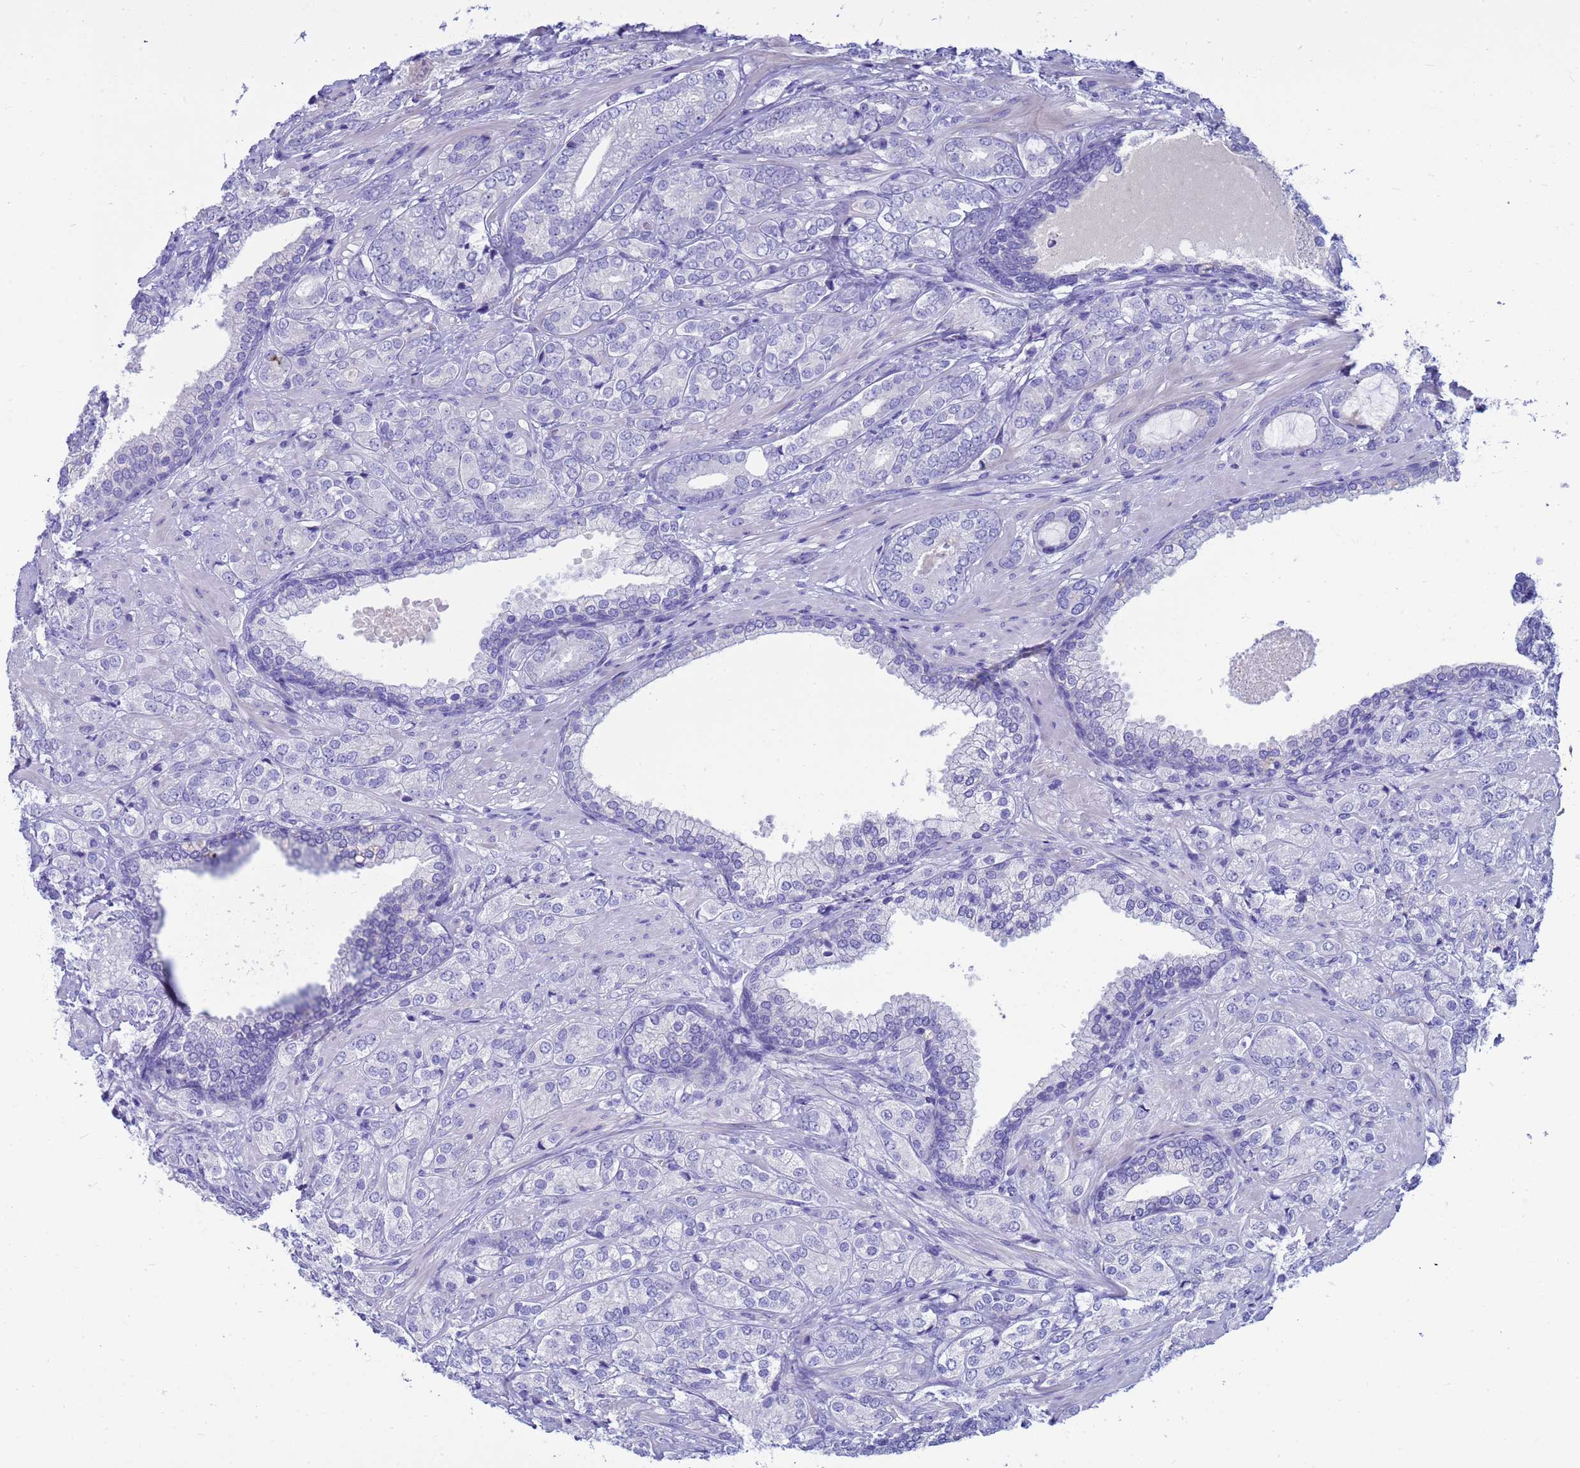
{"staining": {"intensity": "negative", "quantity": "none", "location": "none"}, "tissue": "prostate cancer", "cell_type": "Tumor cells", "image_type": "cancer", "snomed": [{"axis": "morphology", "description": "Adenocarcinoma, High grade"}, {"axis": "topography", "description": "Prostate"}], "caption": "A photomicrograph of human high-grade adenocarcinoma (prostate) is negative for staining in tumor cells.", "gene": "SYCN", "patient": {"sex": "male", "age": 60}}